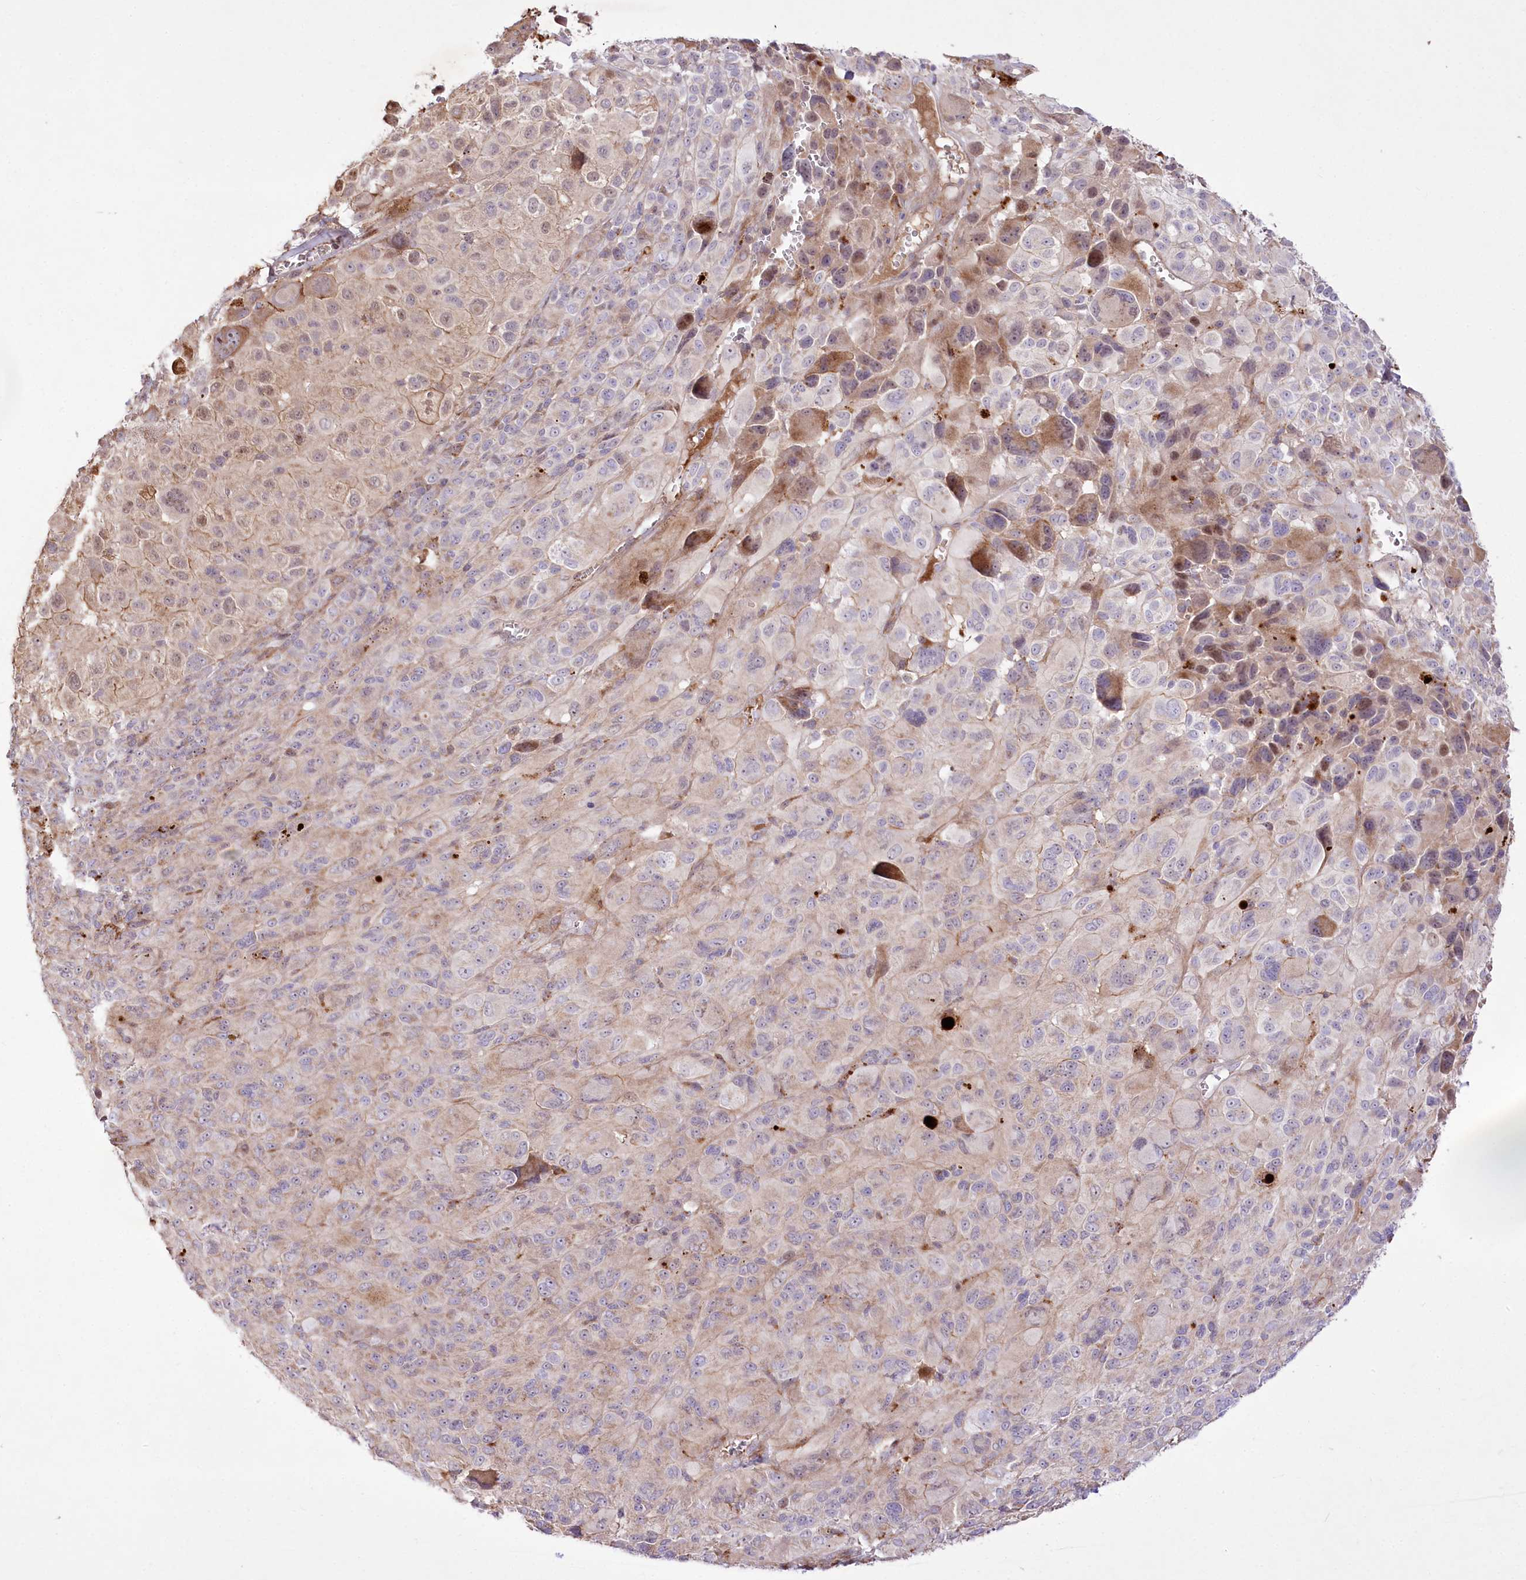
{"staining": {"intensity": "weak", "quantity": "25%-75%", "location": "cytoplasmic/membranous"}, "tissue": "melanoma", "cell_type": "Tumor cells", "image_type": "cancer", "snomed": [{"axis": "morphology", "description": "Malignant melanoma, NOS"}, {"axis": "topography", "description": "Skin of trunk"}], "caption": "DAB (3,3'-diaminobenzidine) immunohistochemical staining of melanoma demonstrates weak cytoplasmic/membranous protein staining in about 25%-75% of tumor cells. (DAB = brown stain, brightfield microscopy at high magnification).", "gene": "RNF24", "patient": {"sex": "male", "age": 71}}